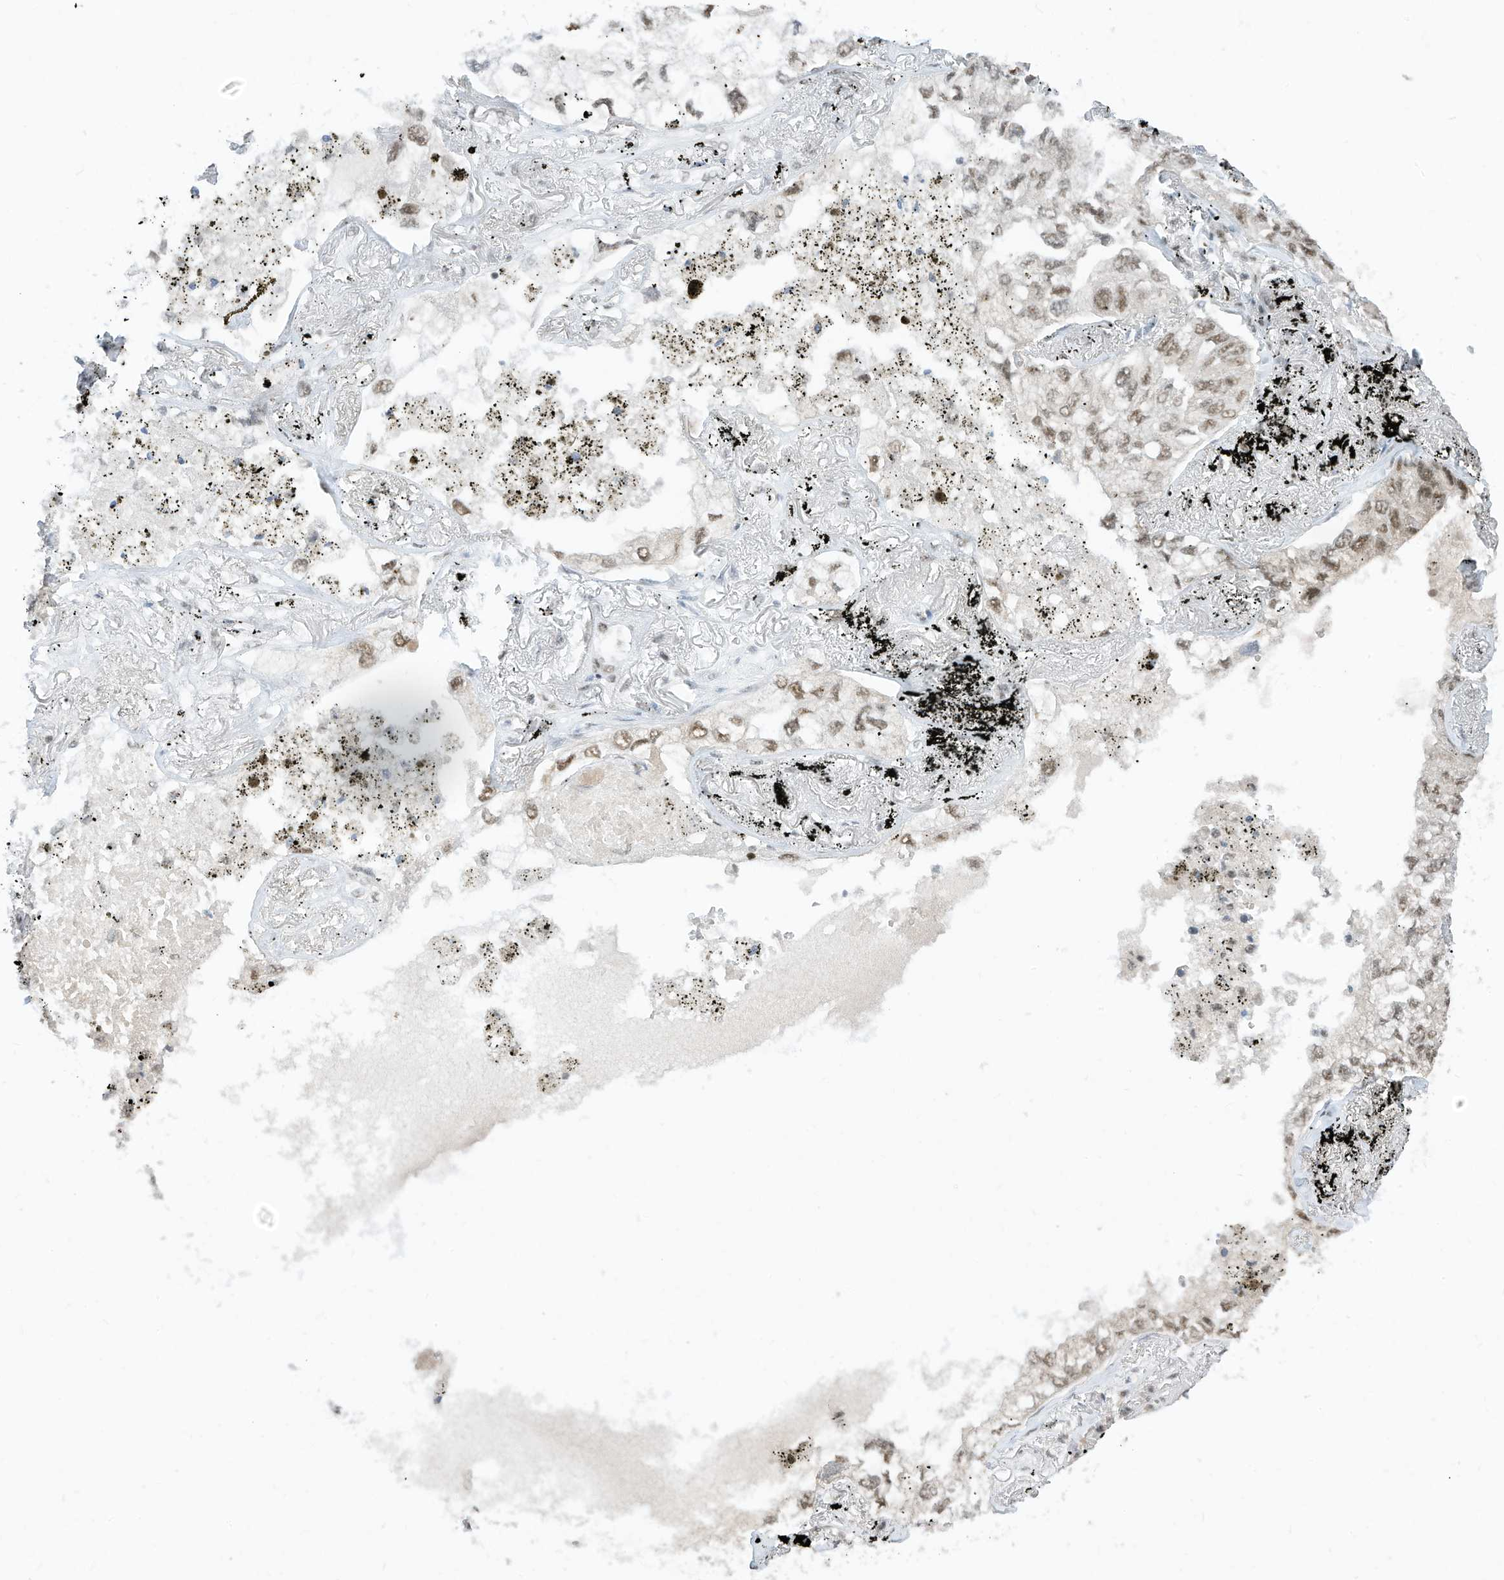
{"staining": {"intensity": "weak", "quantity": ">75%", "location": "nuclear"}, "tissue": "lung cancer", "cell_type": "Tumor cells", "image_type": "cancer", "snomed": [{"axis": "morphology", "description": "Adenocarcinoma, NOS"}, {"axis": "topography", "description": "Lung"}], "caption": "Tumor cells show weak nuclear staining in about >75% of cells in adenocarcinoma (lung).", "gene": "AURKAIP1", "patient": {"sex": "male", "age": 65}}